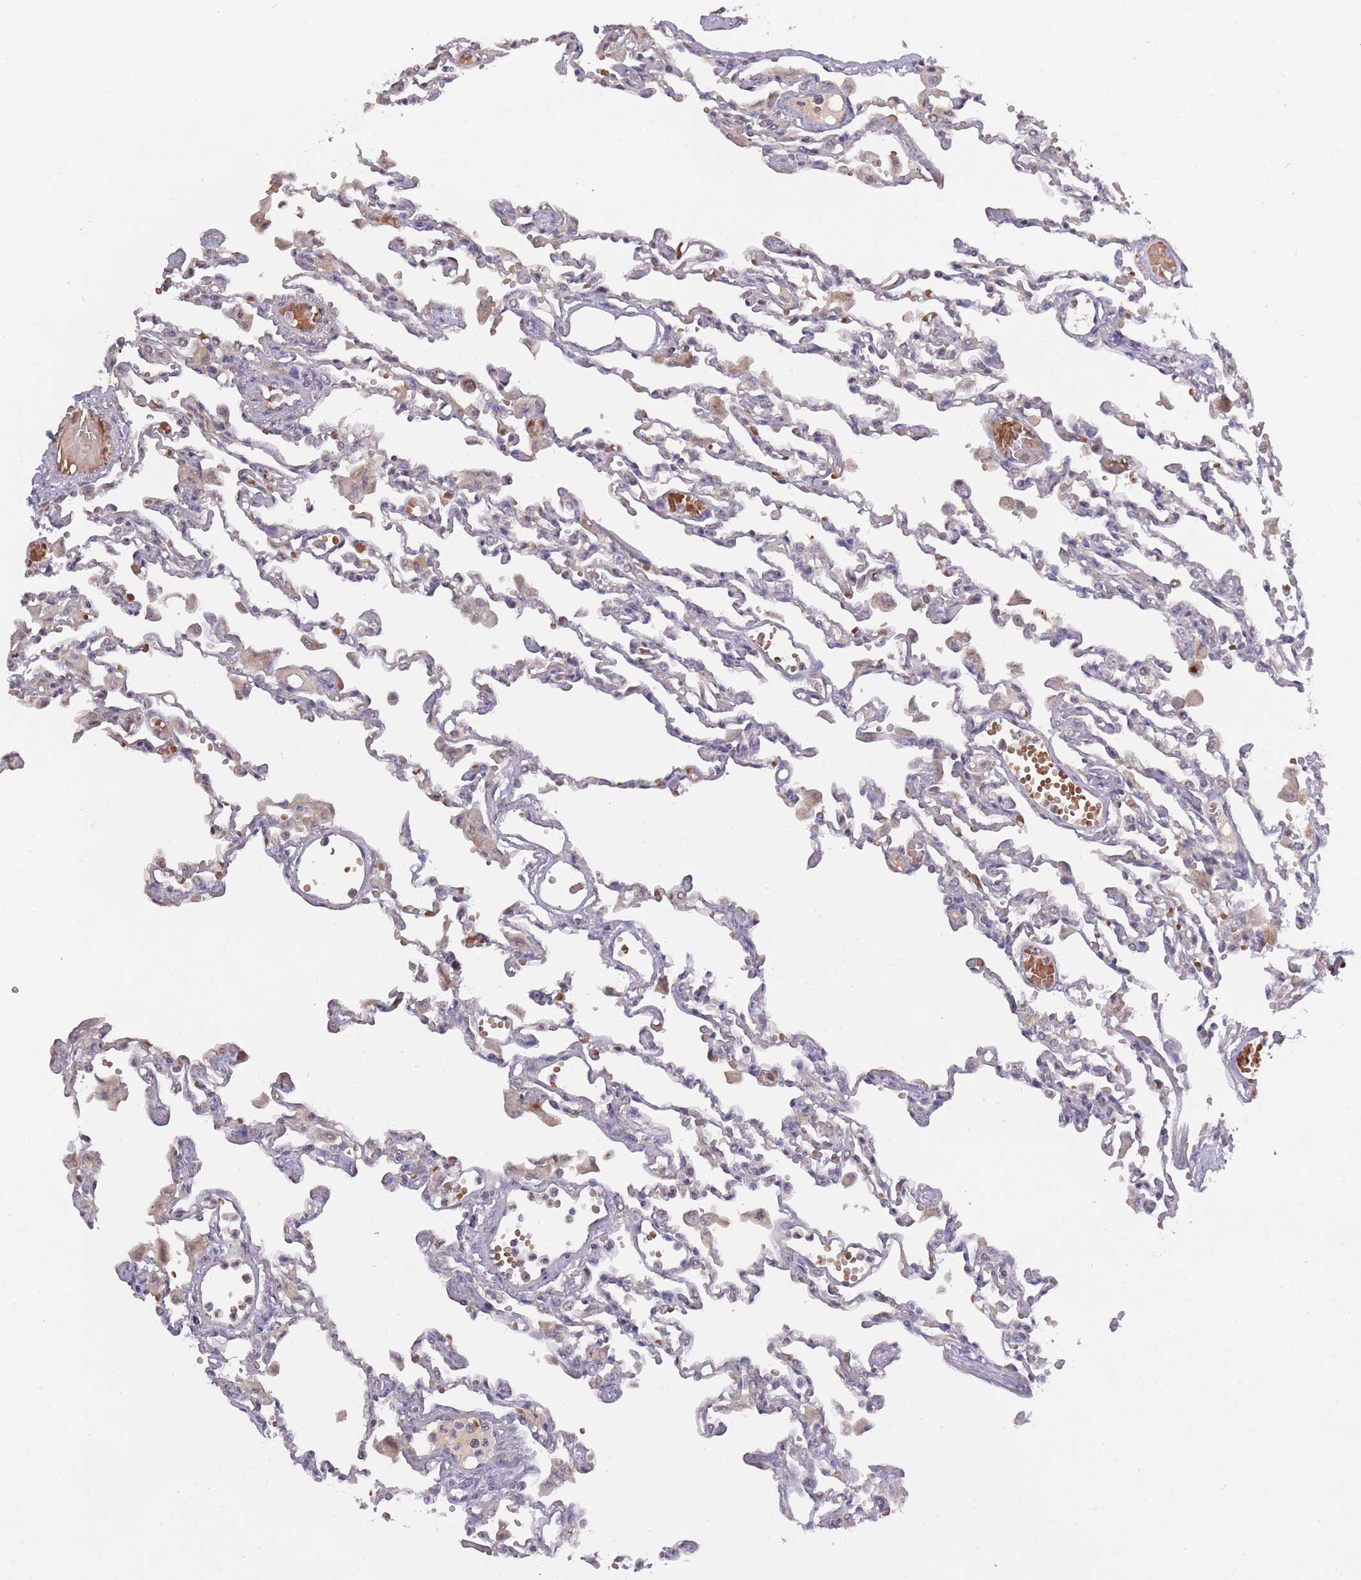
{"staining": {"intensity": "negative", "quantity": "none", "location": "none"}, "tissue": "lung", "cell_type": "Alveolar cells", "image_type": "normal", "snomed": [{"axis": "morphology", "description": "Normal tissue, NOS"}, {"axis": "topography", "description": "Bronchus"}, {"axis": "topography", "description": "Lung"}], "caption": "This is a histopathology image of IHC staining of unremarkable lung, which shows no positivity in alveolar cells.", "gene": "ADCYAP1R1", "patient": {"sex": "female", "age": 49}}